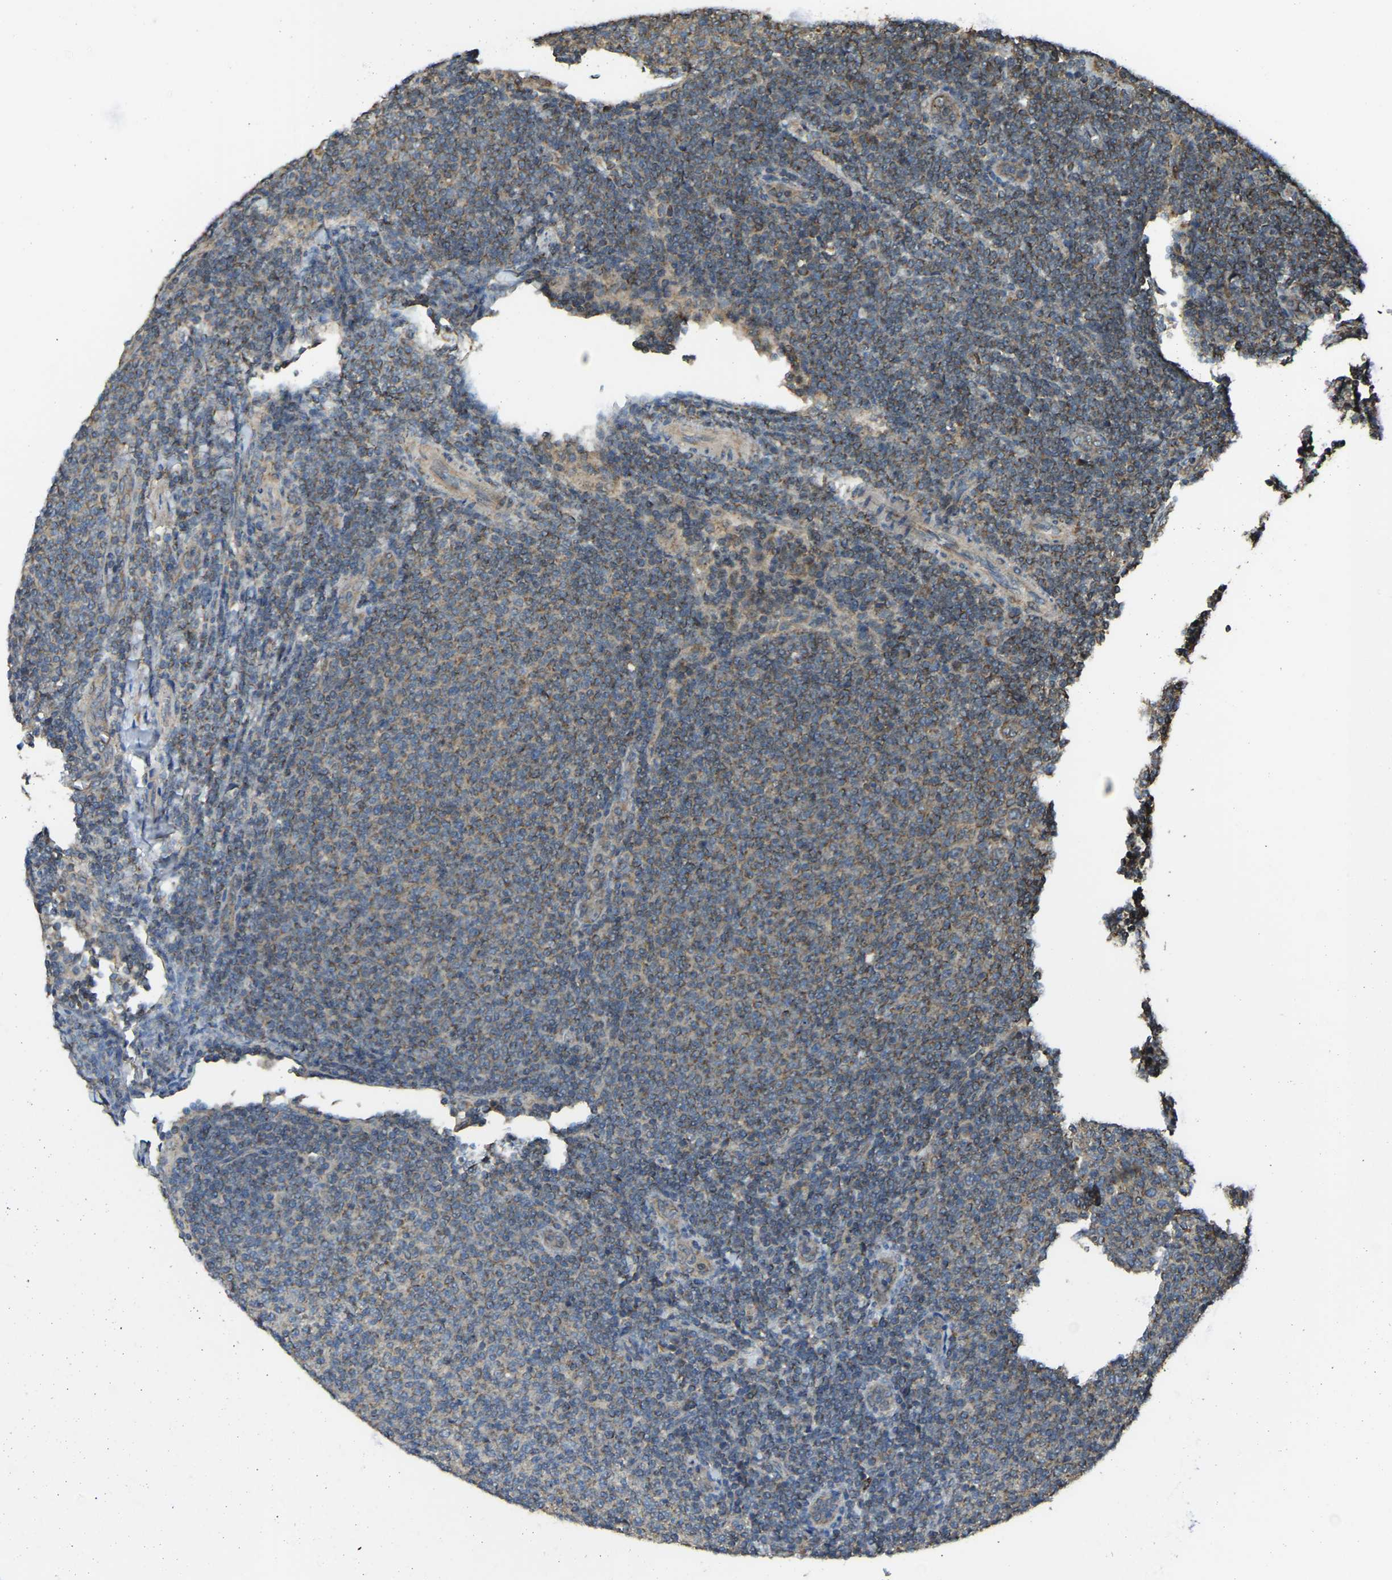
{"staining": {"intensity": "moderate", "quantity": "25%-75%", "location": "cytoplasmic/membranous"}, "tissue": "lymphoma", "cell_type": "Tumor cells", "image_type": "cancer", "snomed": [{"axis": "morphology", "description": "Malignant lymphoma, non-Hodgkin's type, Low grade"}, {"axis": "topography", "description": "Lymph node"}], "caption": "Malignant lymphoma, non-Hodgkin's type (low-grade) was stained to show a protein in brown. There is medium levels of moderate cytoplasmic/membranous positivity in approximately 25%-75% of tumor cells. (DAB IHC with brightfield microscopy, high magnification).", "gene": "GNG2", "patient": {"sex": "male", "age": 66}}